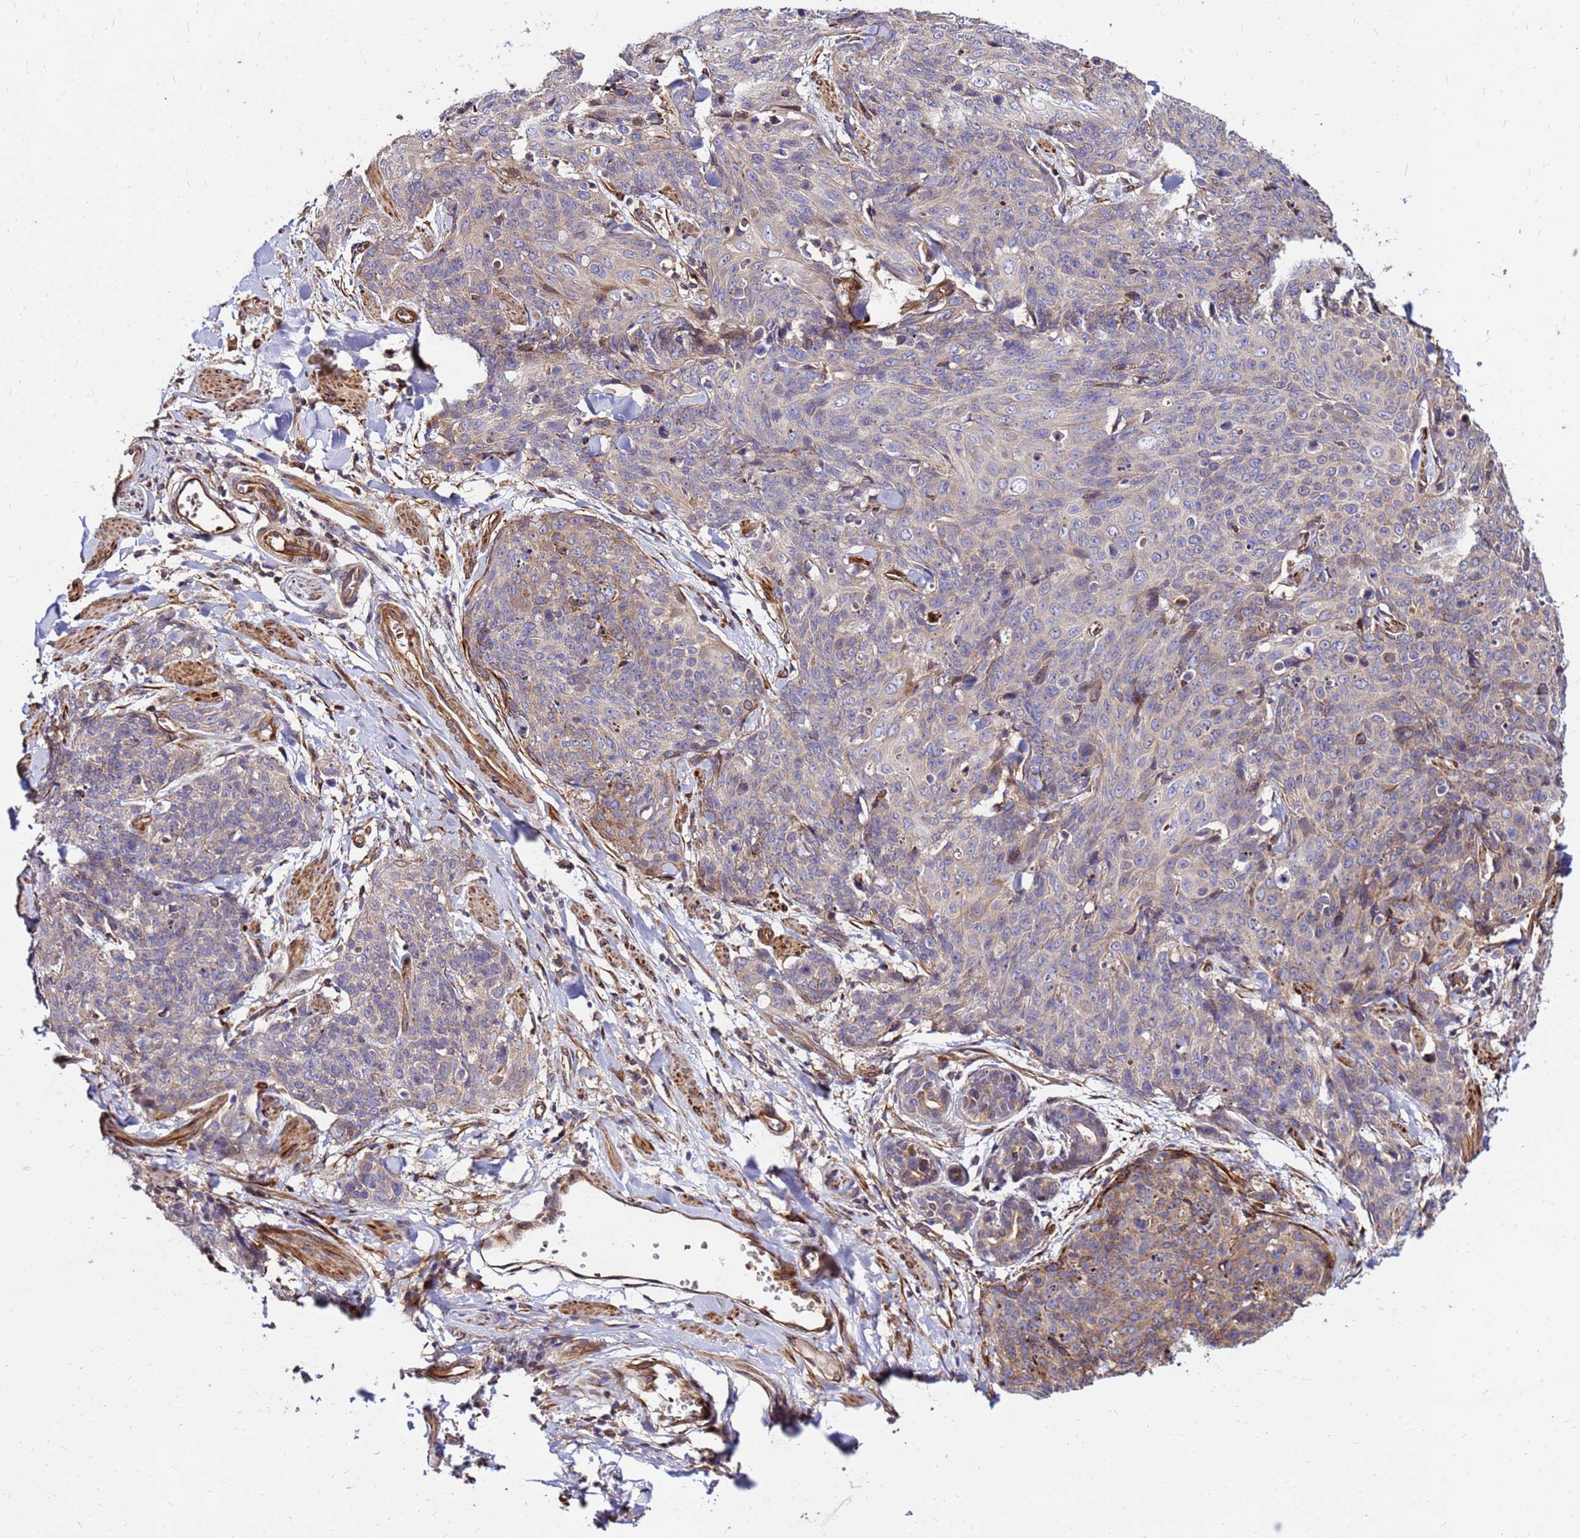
{"staining": {"intensity": "weak", "quantity": "<25%", "location": "cytoplasmic/membranous"}, "tissue": "skin cancer", "cell_type": "Tumor cells", "image_type": "cancer", "snomed": [{"axis": "morphology", "description": "Squamous cell carcinoma, NOS"}, {"axis": "topography", "description": "Skin"}, {"axis": "topography", "description": "Vulva"}], "caption": "IHC image of neoplastic tissue: human skin cancer stained with DAB (3,3'-diaminobenzidine) exhibits no significant protein positivity in tumor cells.", "gene": "WWC2", "patient": {"sex": "female", "age": 85}}